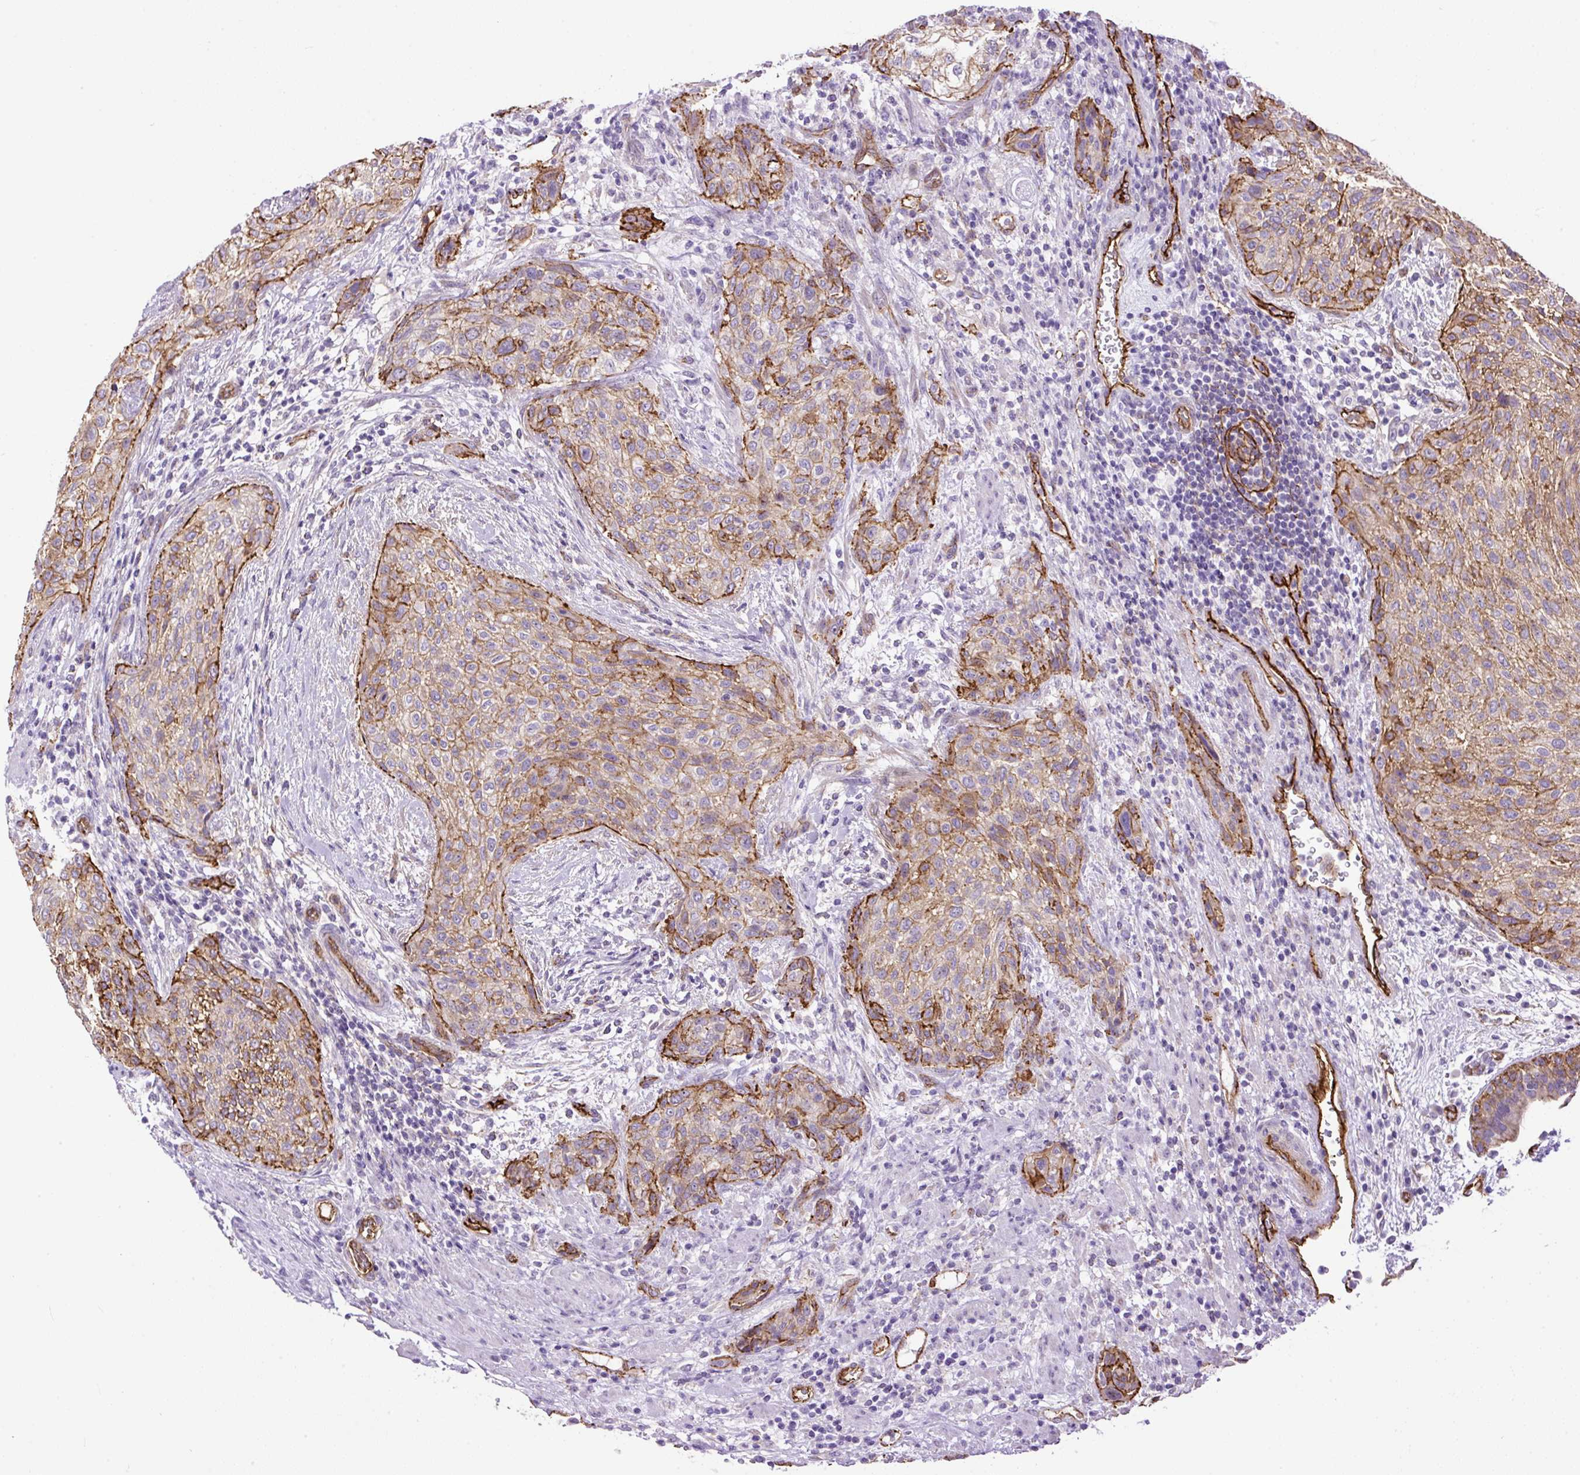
{"staining": {"intensity": "strong", "quantity": "25%-75%", "location": "cytoplasmic/membranous"}, "tissue": "urothelial cancer", "cell_type": "Tumor cells", "image_type": "cancer", "snomed": [{"axis": "morphology", "description": "Urothelial carcinoma, High grade"}, {"axis": "topography", "description": "Urinary bladder"}], "caption": "Human urothelial cancer stained for a protein (brown) shows strong cytoplasmic/membranous positive staining in approximately 25%-75% of tumor cells.", "gene": "MAGEB16", "patient": {"sex": "male", "age": 35}}